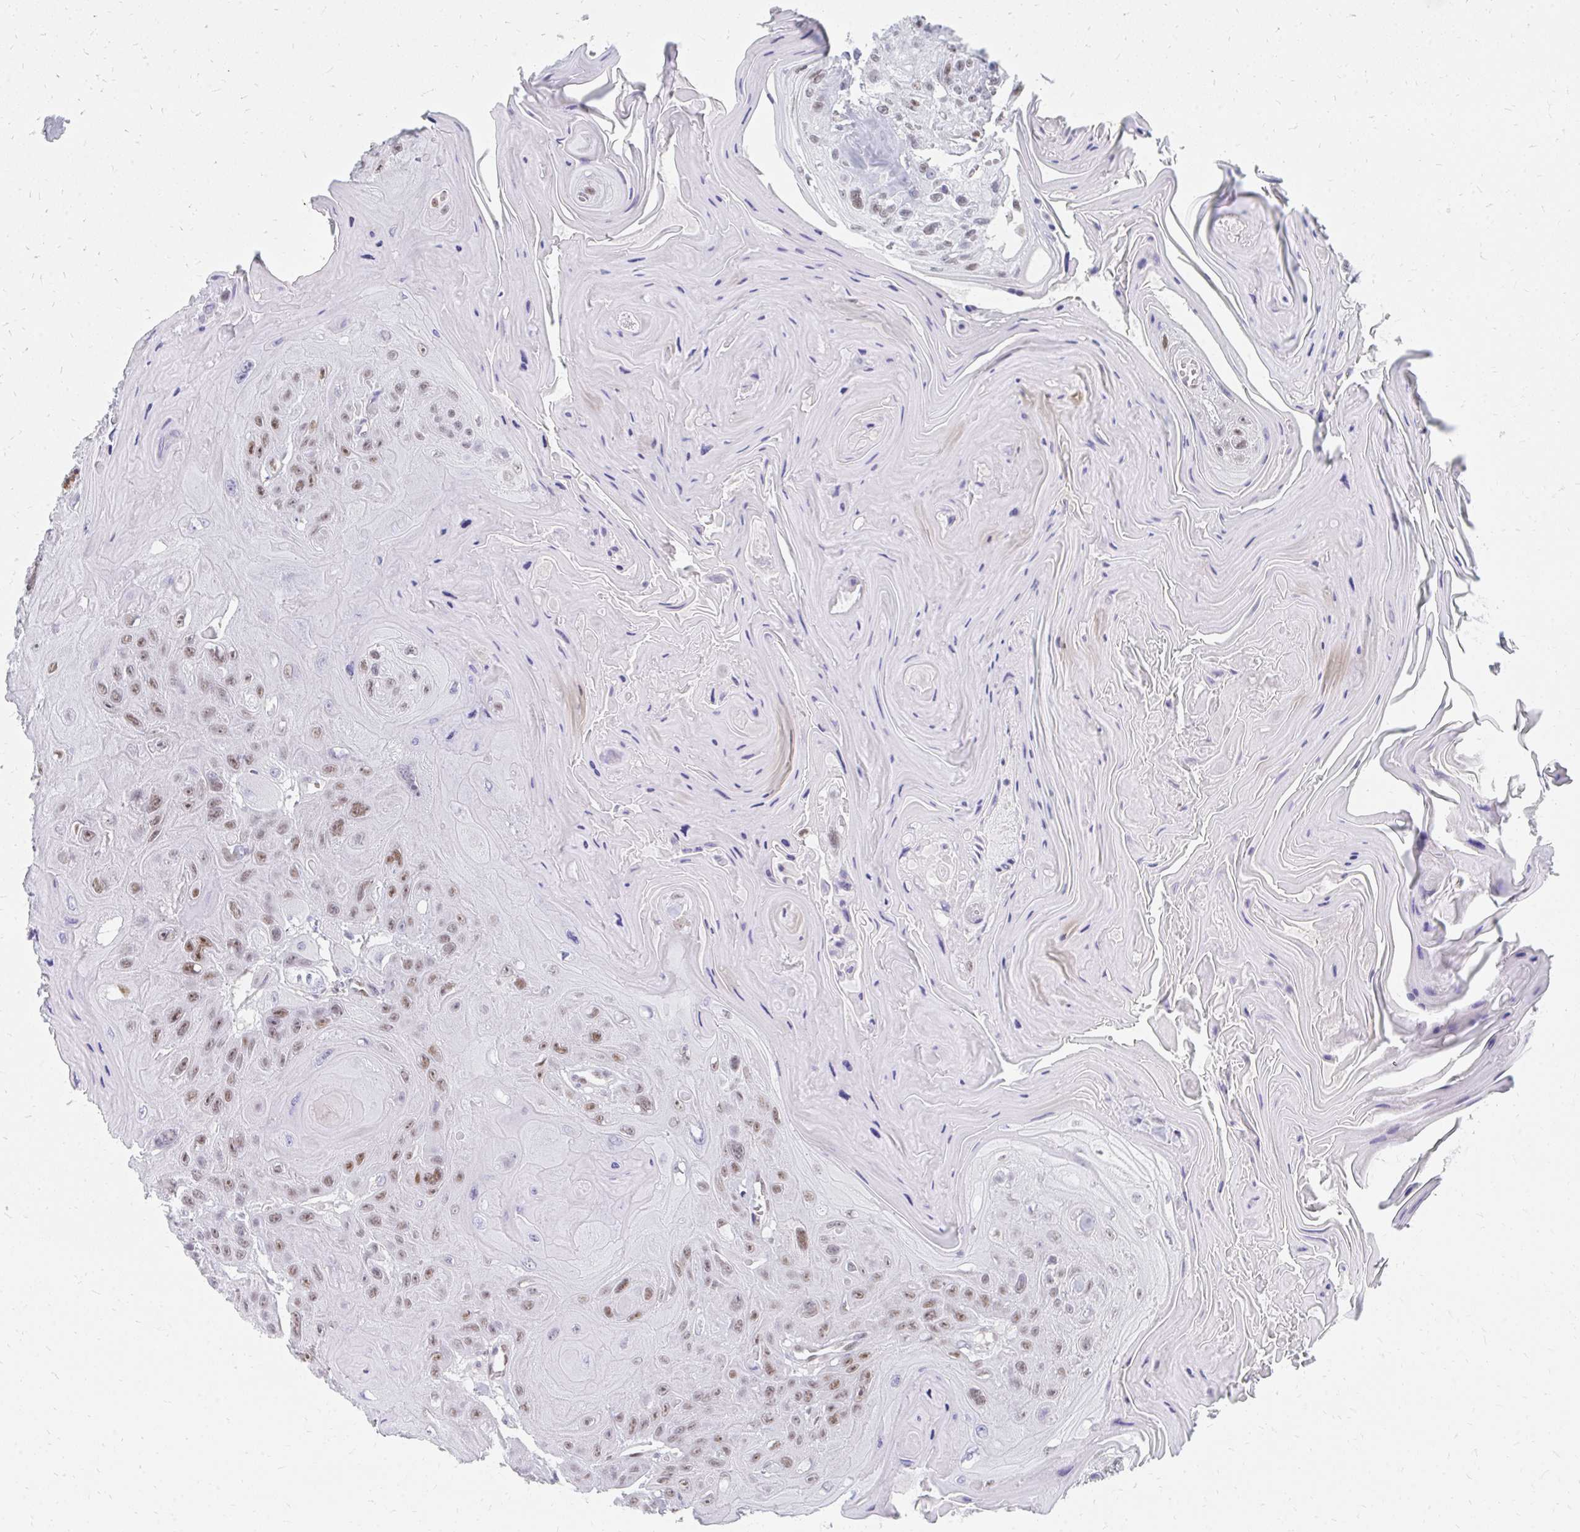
{"staining": {"intensity": "moderate", "quantity": ">75%", "location": "nuclear"}, "tissue": "head and neck cancer", "cell_type": "Tumor cells", "image_type": "cancer", "snomed": [{"axis": "morphology", "description": "Squamous cell carcinoma, NOS"}, {"axis": "topography", "description": "Head-Neck"}], "caption": "Protein staining exhibits moderate nuclear positivity in approximately >75% of tumor cells in squamous cell carcinoma (head and neck).", "gene": "PLK3", "patient": {"sex": "female", "age": 59}}